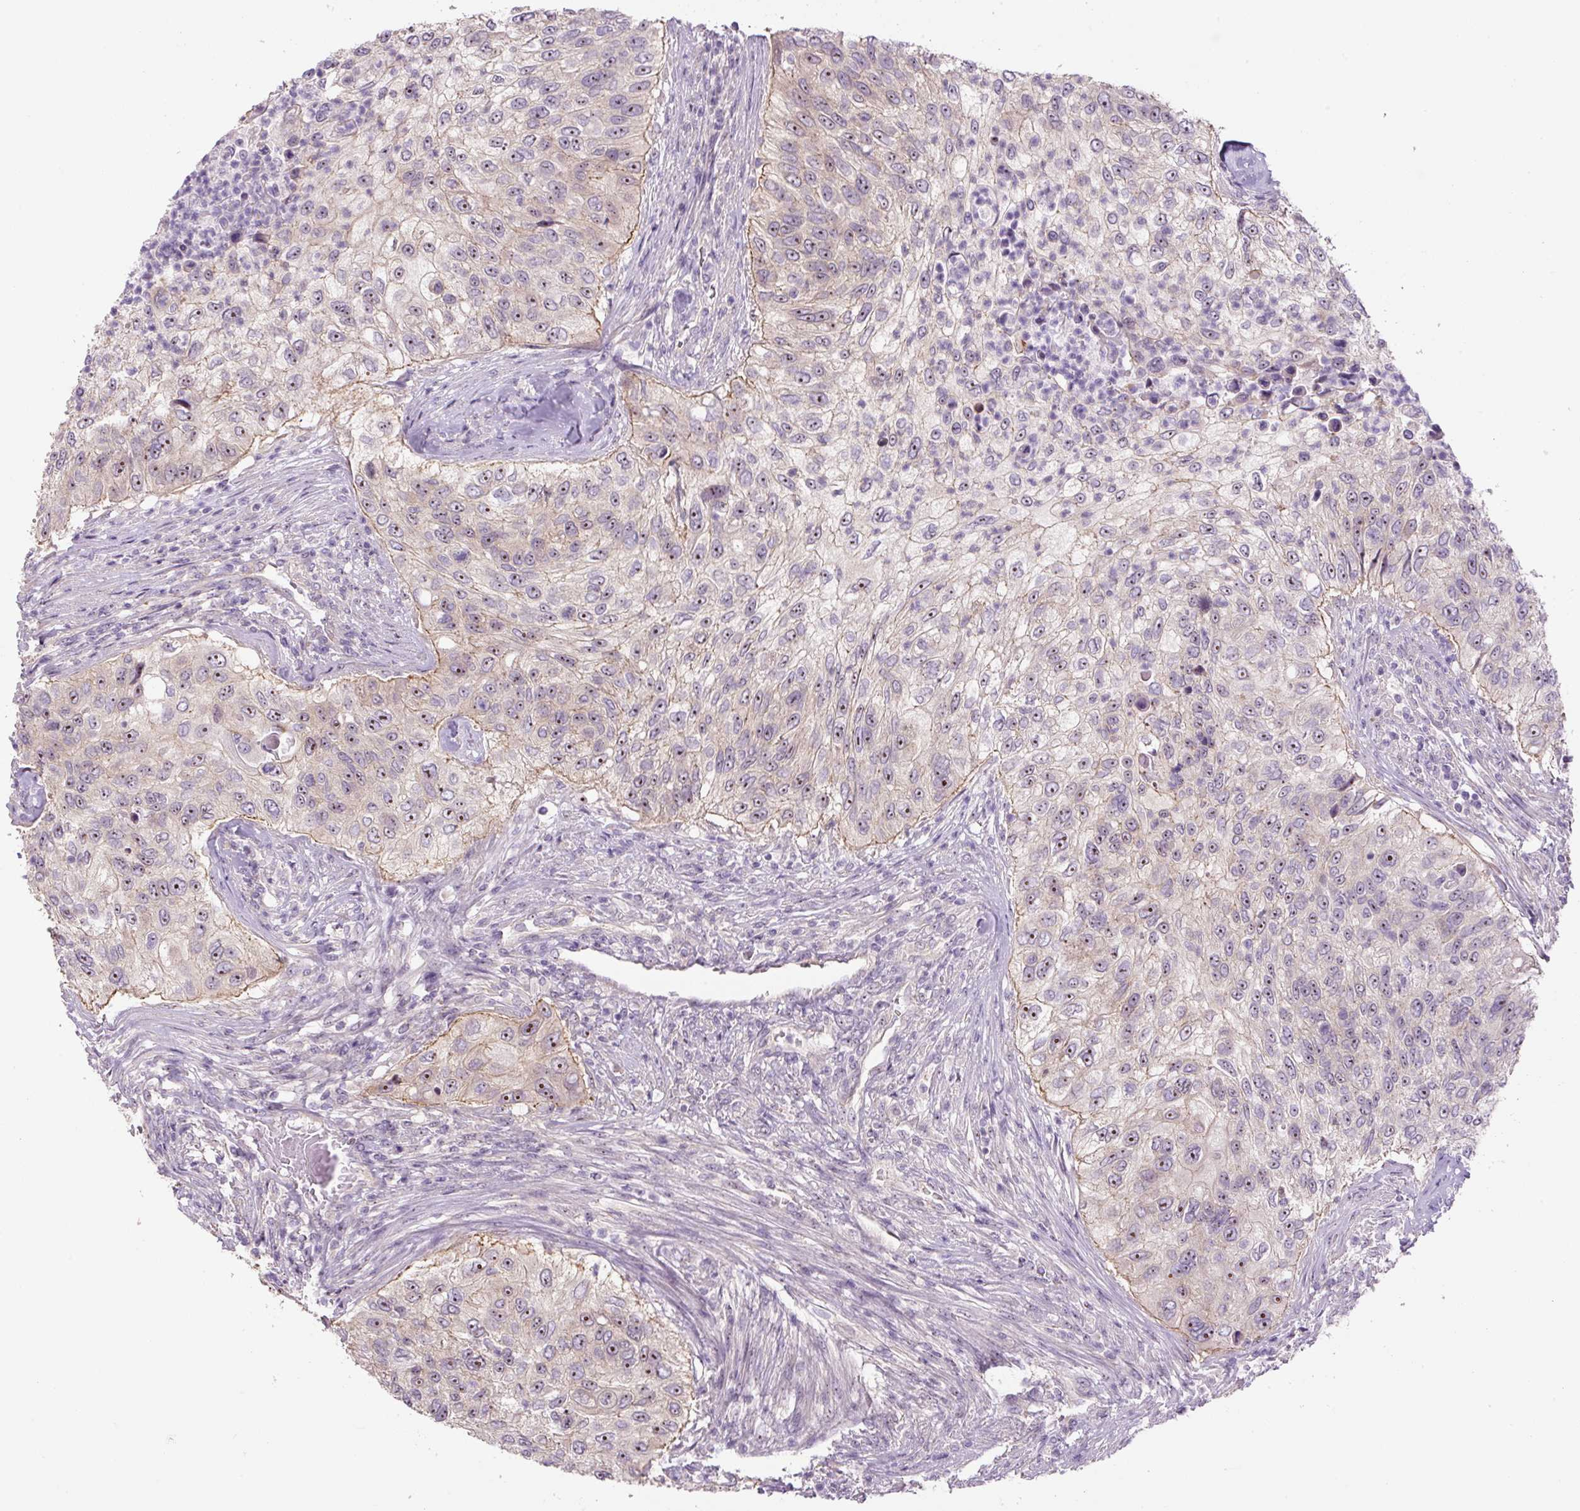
{"staining": {"intensity": "weak", "quantity": "<25%", "location": "nuclear"}, "tissue": "urothelial cancer", "cell_type": "Tumor cells", "image_type": "cancer", "snomed": [{"axis": "morphology", "description": "Urothelial carcinoma, High grade"}, {"axis": "topography", "description": "Urinary bladder"}], "caption": "IHC of human urothelial carcinoma (high-grade) reveals no positivity in tumor cells.", "gene": "TMEM151B", "patient": {"sex": "female", "age": 60}}